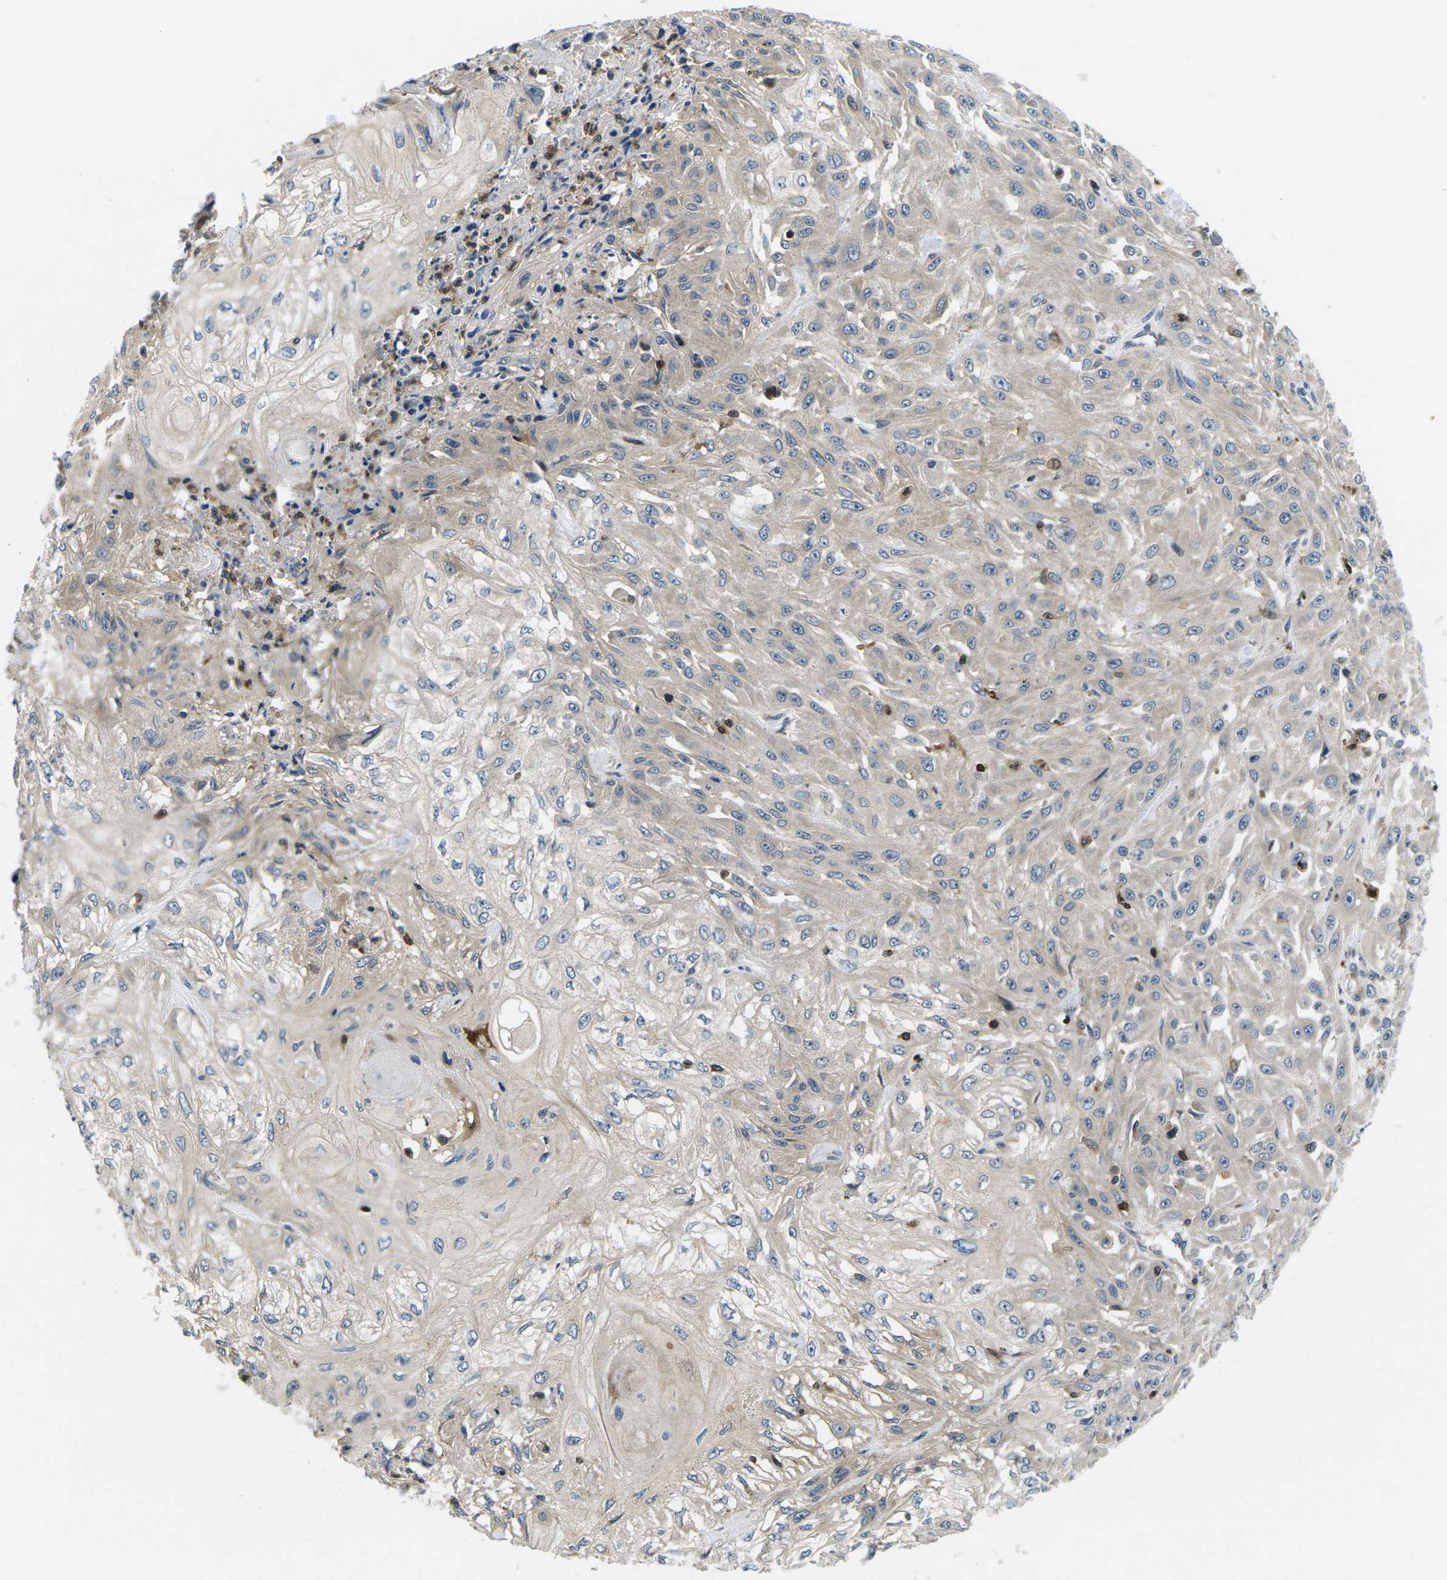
{"staining": {"intensity": "weak", "quantity": "<25%", "location": "cytoplasmic/membranous"}, "tissue": "skin cancer", "cell_type": "Tumor cells", "image_type": "cancer", "snomed": [{"axis": "morphology", "description": "Squamous cell carcinoma, NOS"}, {"axis": "morphology", "description": "Squamous cell carcinoma, metastatic, NOS"}, {"axis": "topography", "description": "Skin"}, {"axis": "topography", "description": "Lymph node"}], "caption": "Immunohistochemistry (IHC) of skin cancer reveals no expression in tumor cells. (Stains: DAB immunohistochemistry with hematoxylin counter stain, Microscopy: brightfield microscopy at high magnification).", "gene": "PLCE1", "patient": {"sex": "male", "age": 75}}